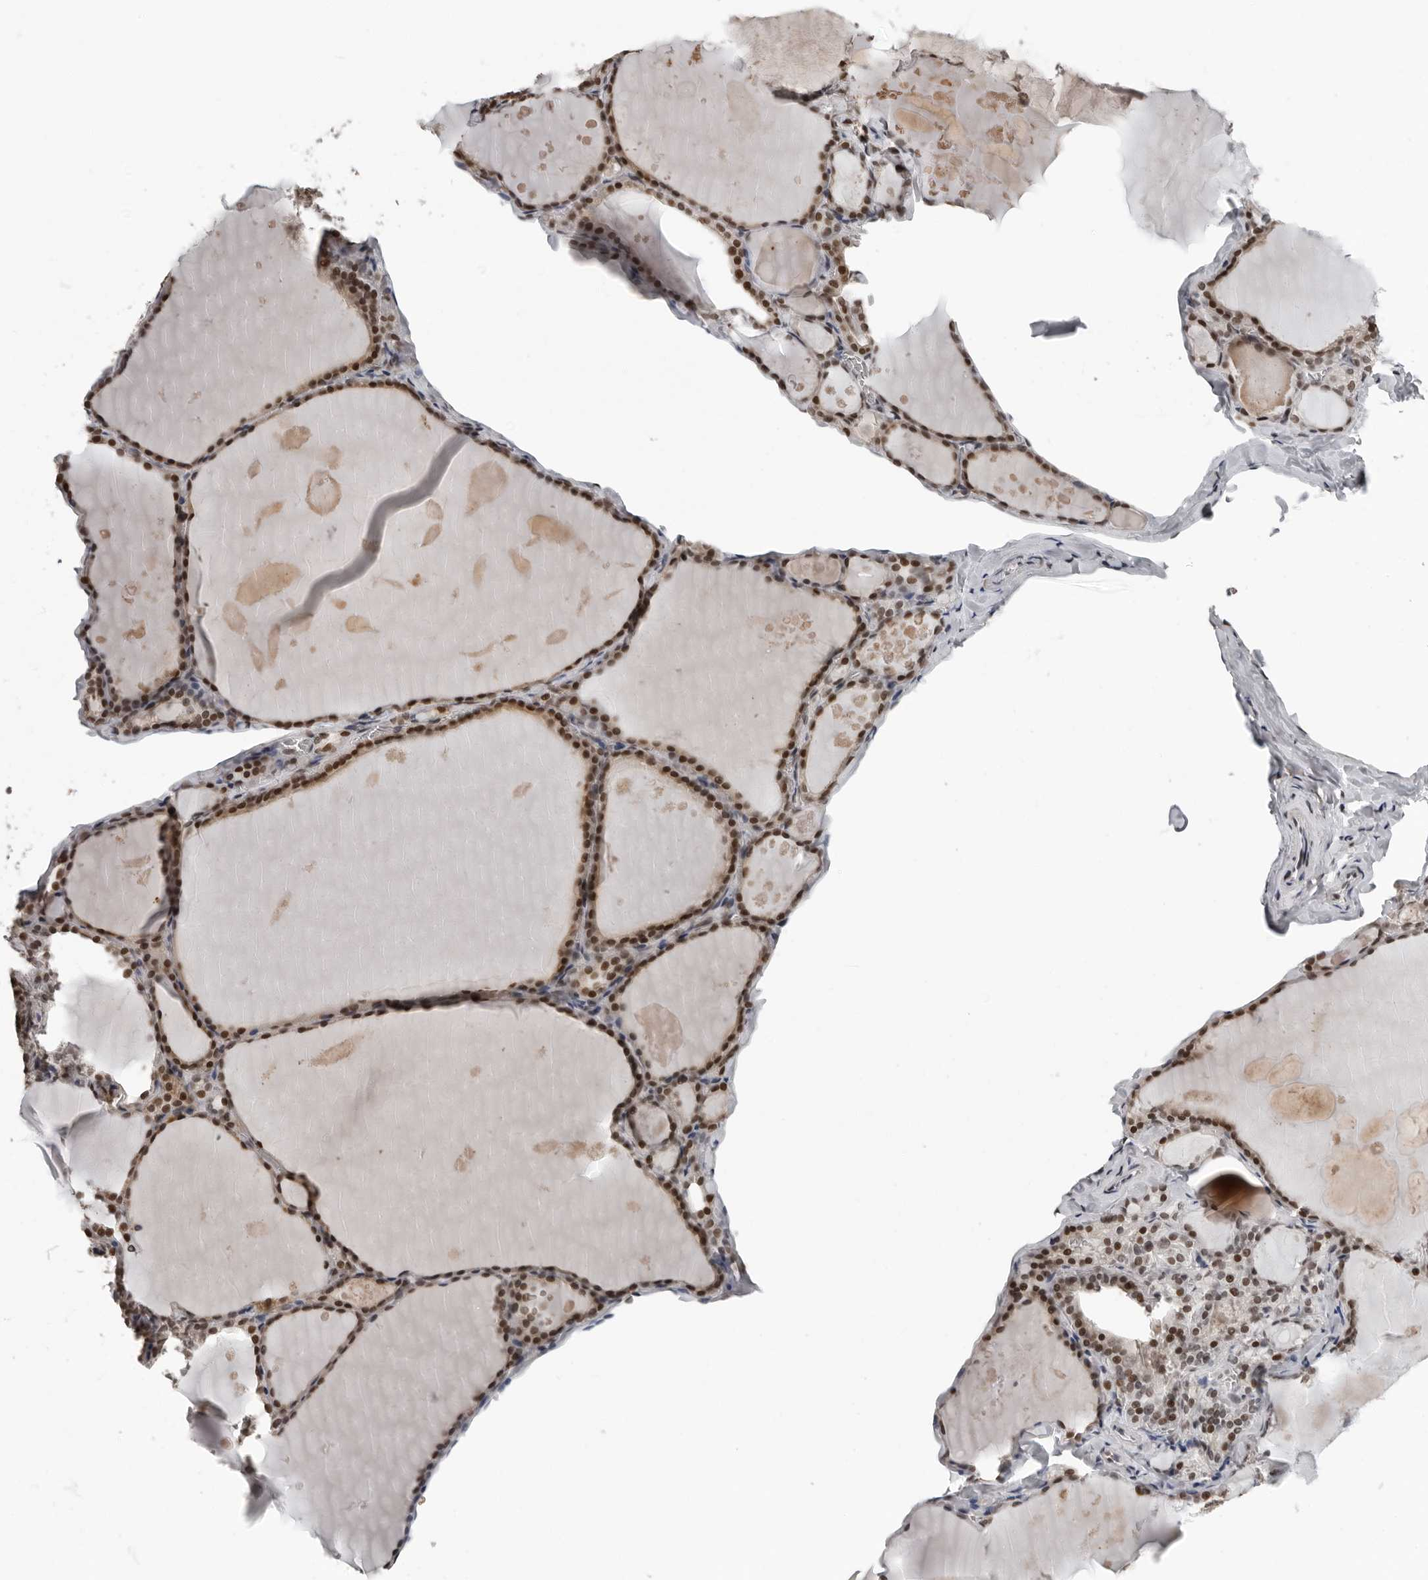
{"staining": {"intensity": "moderate", "quantity": ">75%", "location": "nuclear"}, "tissue": "thyroid gland", "cell_type": "Glandular cells", "image_type": "normal", "snomed": [{"axis": "morphology", "description": "Normal tissue, NOS"}, {"axis": "topography", "description": "Thyroid gland"}], "caption": "Moderate nuclear positivity is appreciated in about >75% of glandular cells in normal thyroid gland.", "gene": "ORC1", "patient": {"sex": "male", "age": 56}}